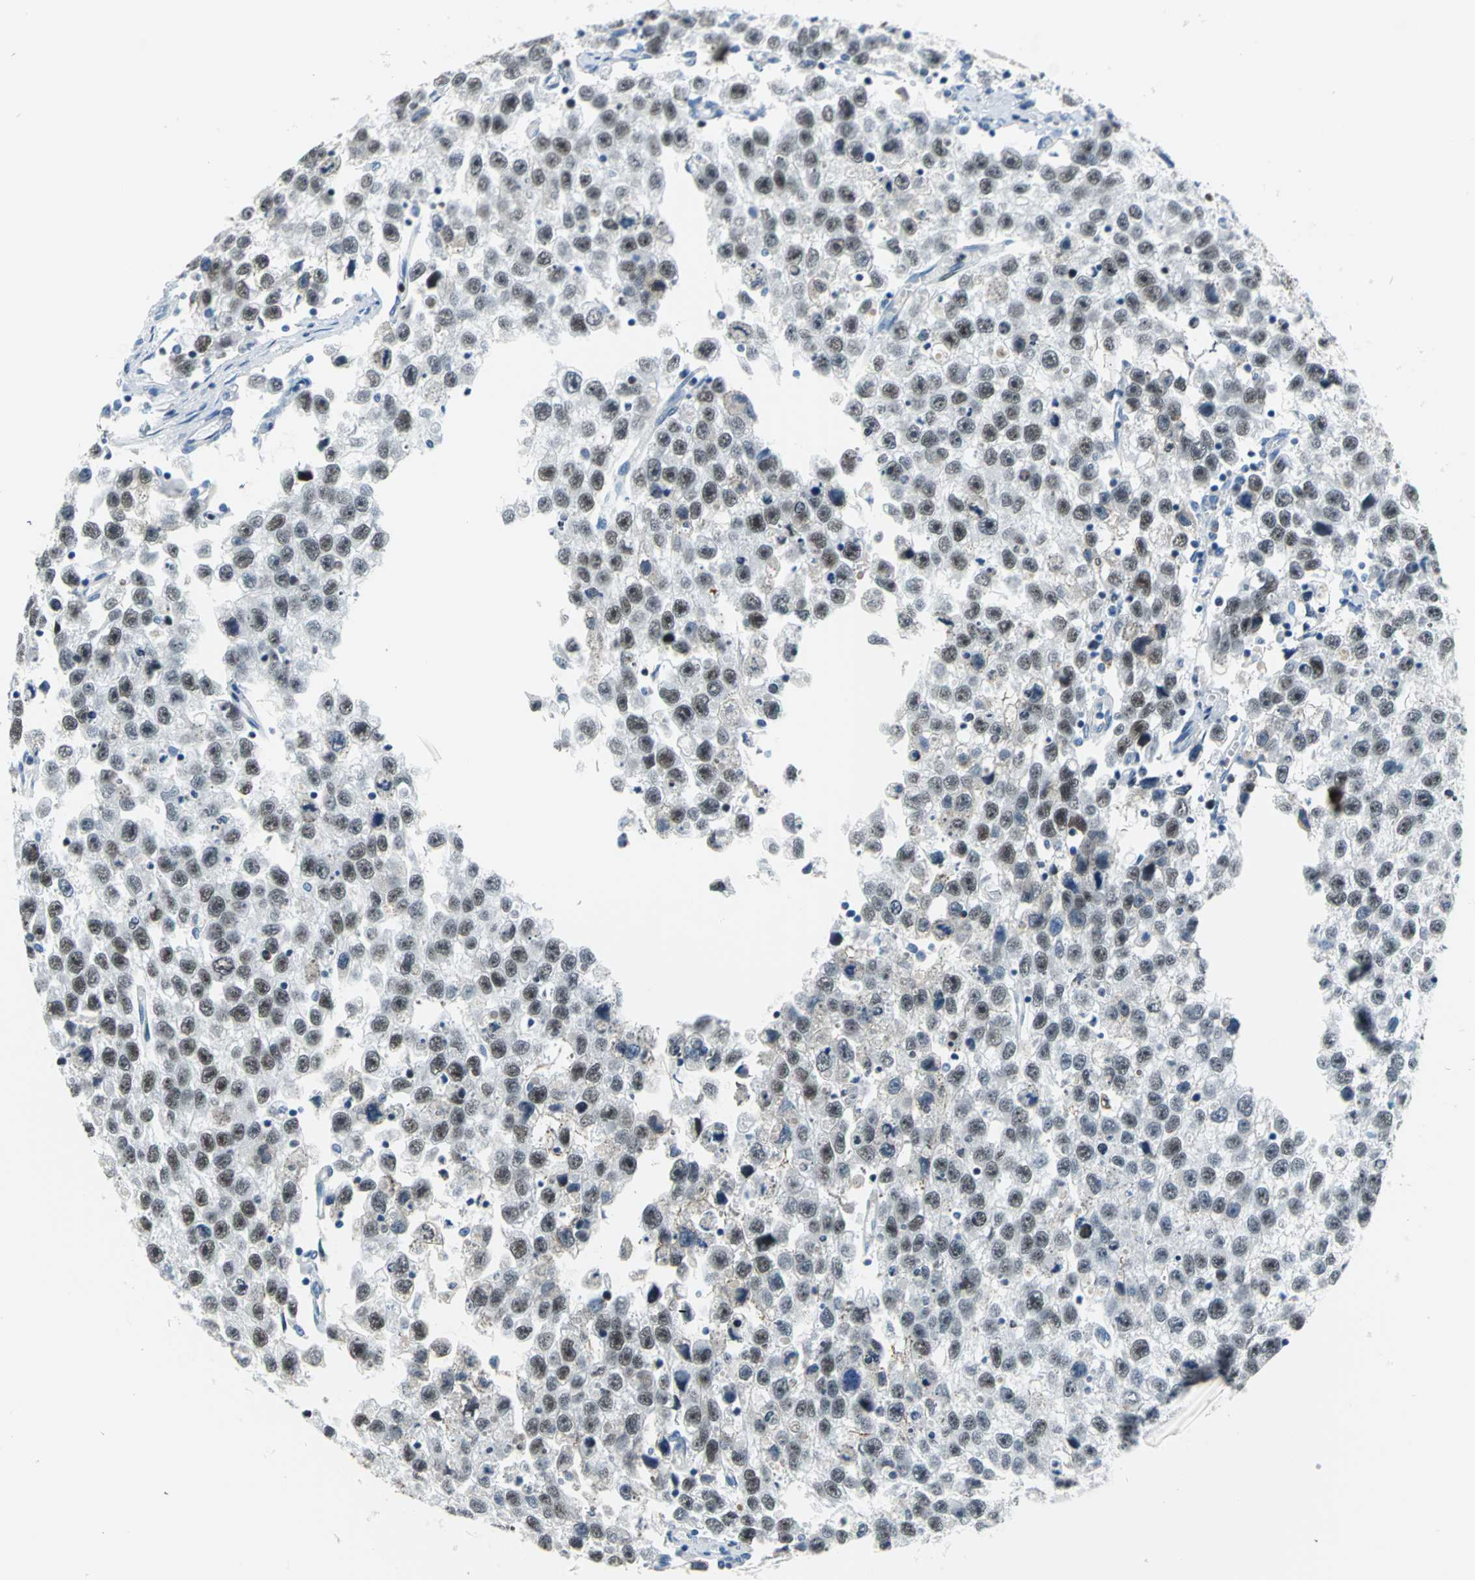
{"staining": {"intensity": "moderate", "quantity": ">75%", "location": "cytoplasmic/membranous"}, "tissue": "testis cancer", "cell_type": "Tumor cells", "image_type": "cancer", "snomed": [{"axis": "morphology", "description": "Seminoma, NOS"}, {"axis": "topography", "description": "Testis"}], "caption": "Tumor cells reveal medium levels of moderate cytoplasmic/membranous staining in approximately >75% of cells in human testis cancer (seminoma).", "gene": "MCM3", "patient": {"sex": "male", "age": 33}}